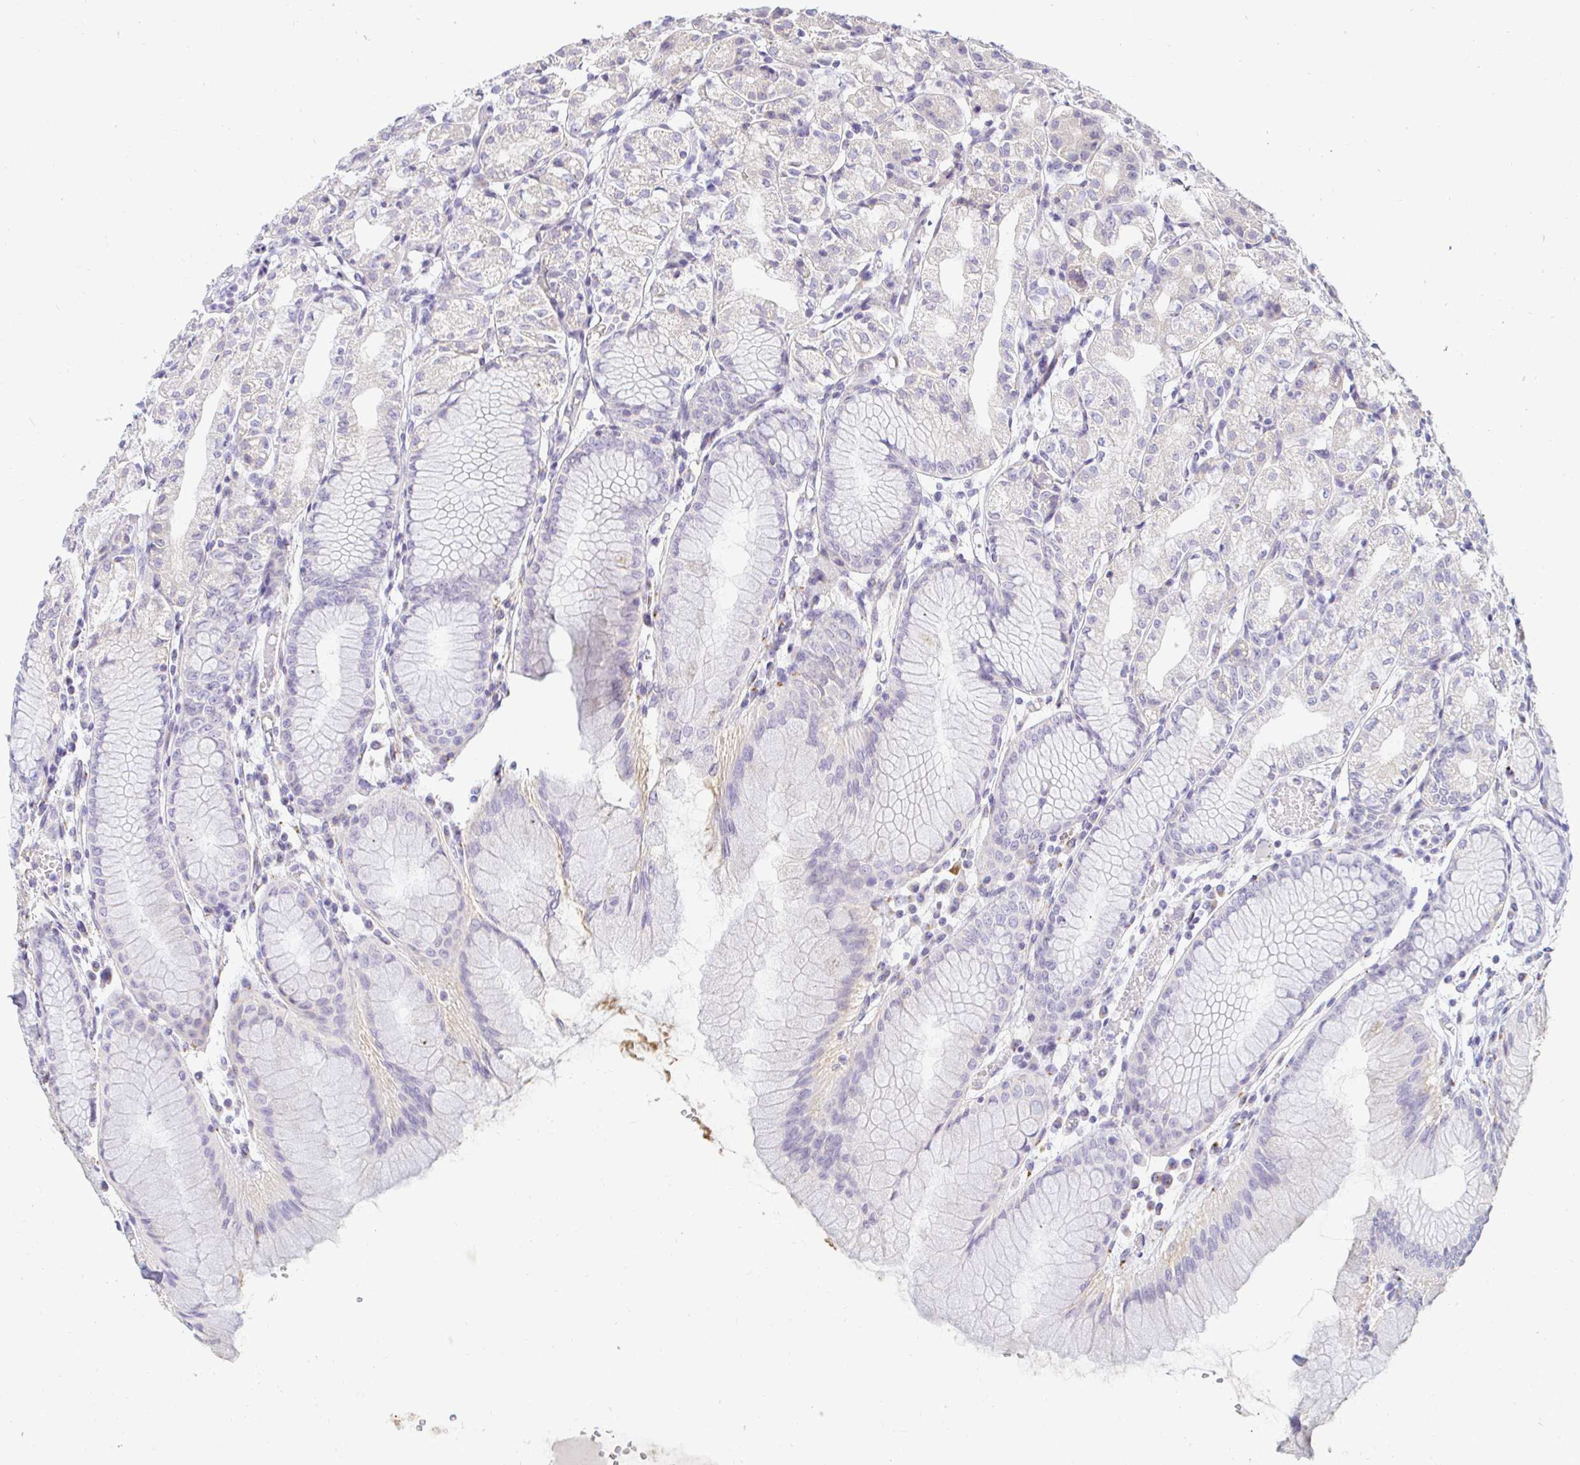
{"staining": {"intensity": "negative", "quantity": "none", "location": "none"}, "tissue": "stomach", "cell_type": "Glandular cells", "image_type": "normal", "snomed": [{"axis": "morphology", "description": "Normal tissue, NOS"}, {"axis": "topography", "description": "Stomach"}], "caption": "Glandular cells are negative for protein expression in unremarkable human stomach. The staining is performed using DAB (3,3'-diaminobenzidine) brown chromogen with nuclei counter-stained in using hematoxylin.", "gene": "OR51D1", "patient": {"sex": "female", "age": 57}}